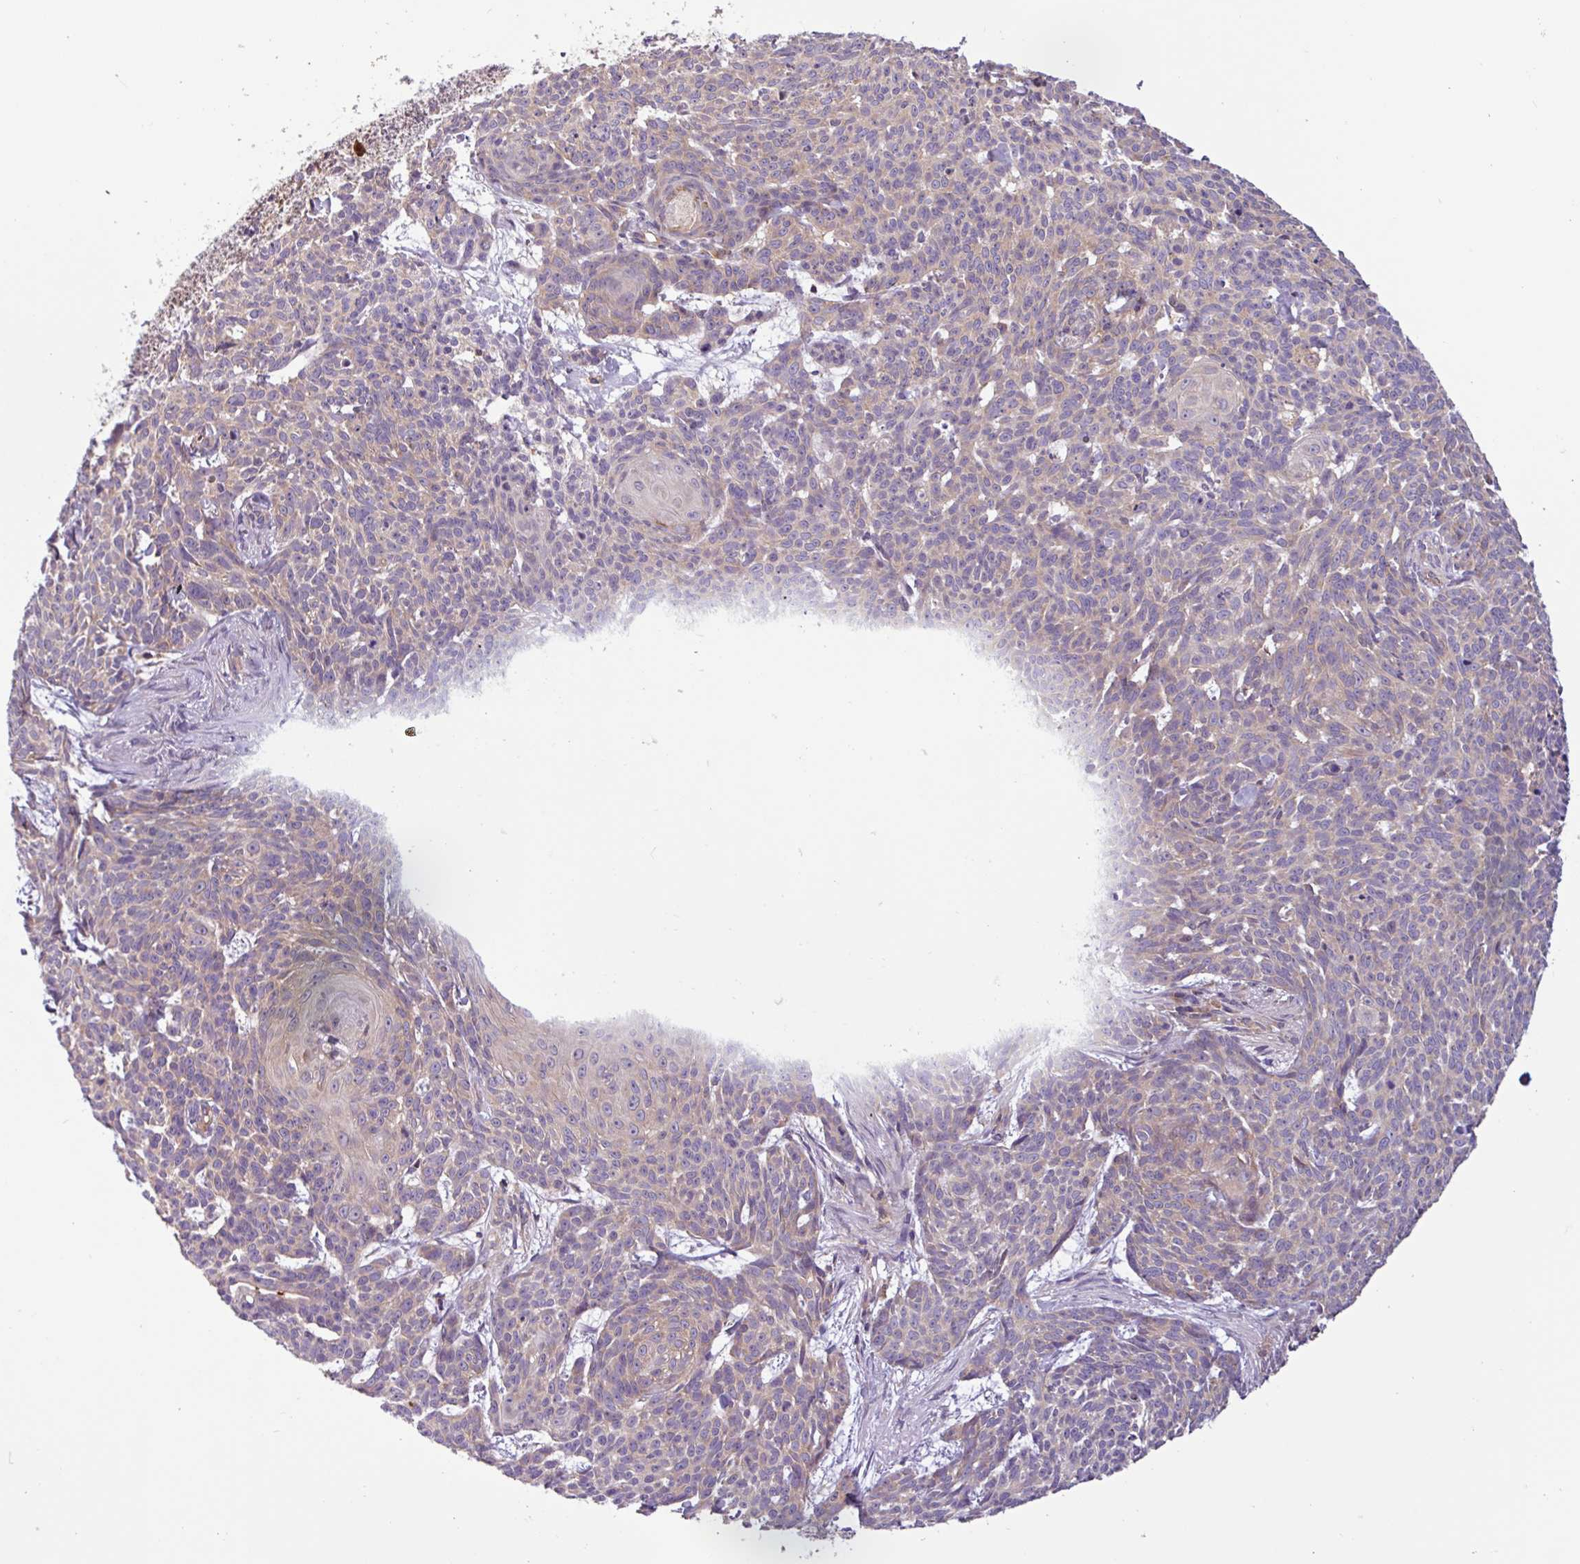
{"staining": {"intensity": "negative", "quantity": "none", "location": "none"}, "tissue": "skin cancer", "cell_type": "Tumor cells", "image_type": "cancer", "snomed": [{"axis": "morphology", "description": "Basal cell carcinoma"}, {"axis": "topography", "description": "Skin"}], "caption": "Micrograph shows no significant protein expression in tumor cells of basal cell carcinoma (skin). (Brightfield microscopy of DAB (3,3'-diaminobenzidine) IHC at high magnification).", "gene": "ACTR3", "patient": {"sex": "female", "age": 93}}